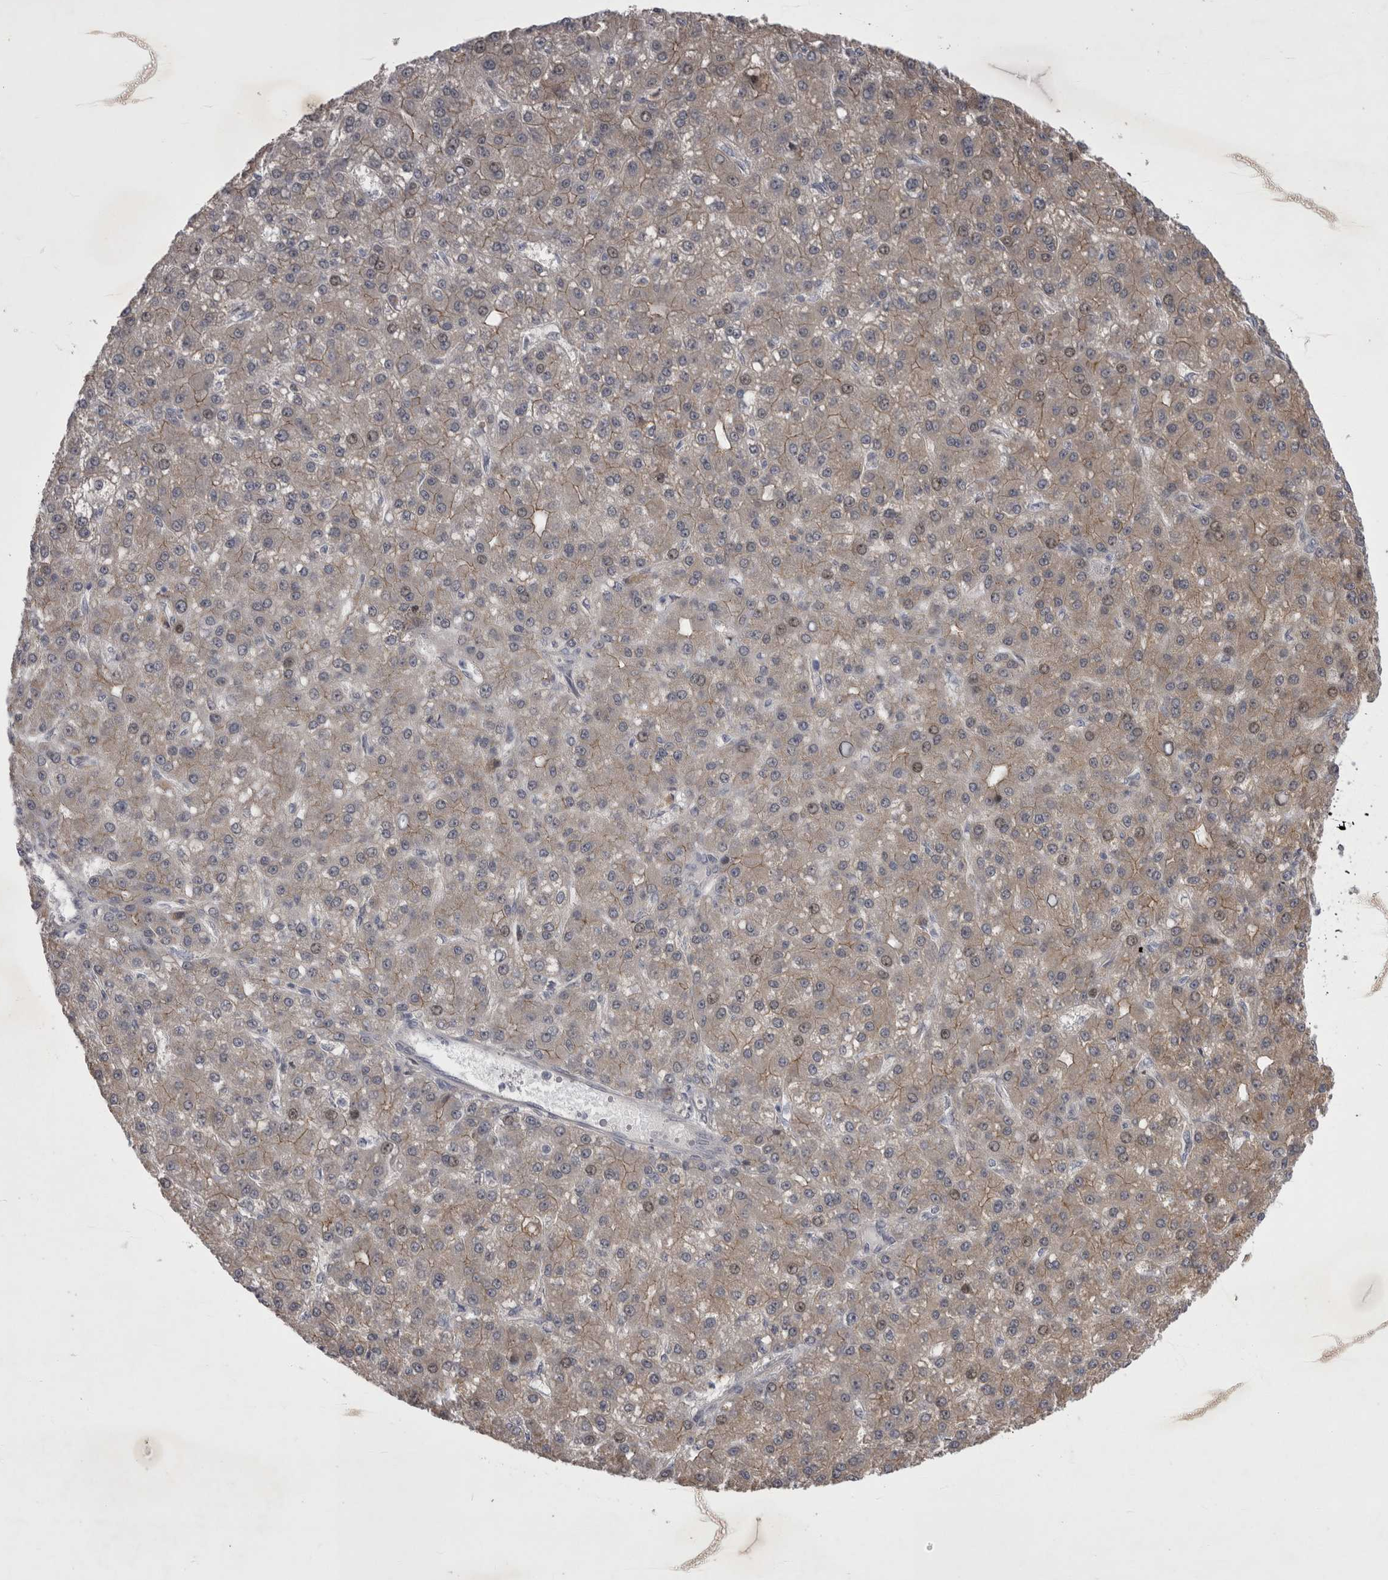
{"staining": {"intensity": "weak", "quantity": ">75%", "location": "cytoplasmic/membranous"}, "tissue": "liver cancer", "cell_type": "Tumor cells", "image_type": "cancer", "snomed": [{"axis": "morphology", "description": "Carcinoma, Hepatocellular, NOS"}, {"axis": "topography", "description": "Liver"}], "caption": "Human liver hepatocellular carcinoma stained for a protein (brown) displays weak cytoplasmic/membranous positive positivity in about >75% of tumor cells.", "gene": "NENF", "patient": {"sex": "male", "age": 67}}